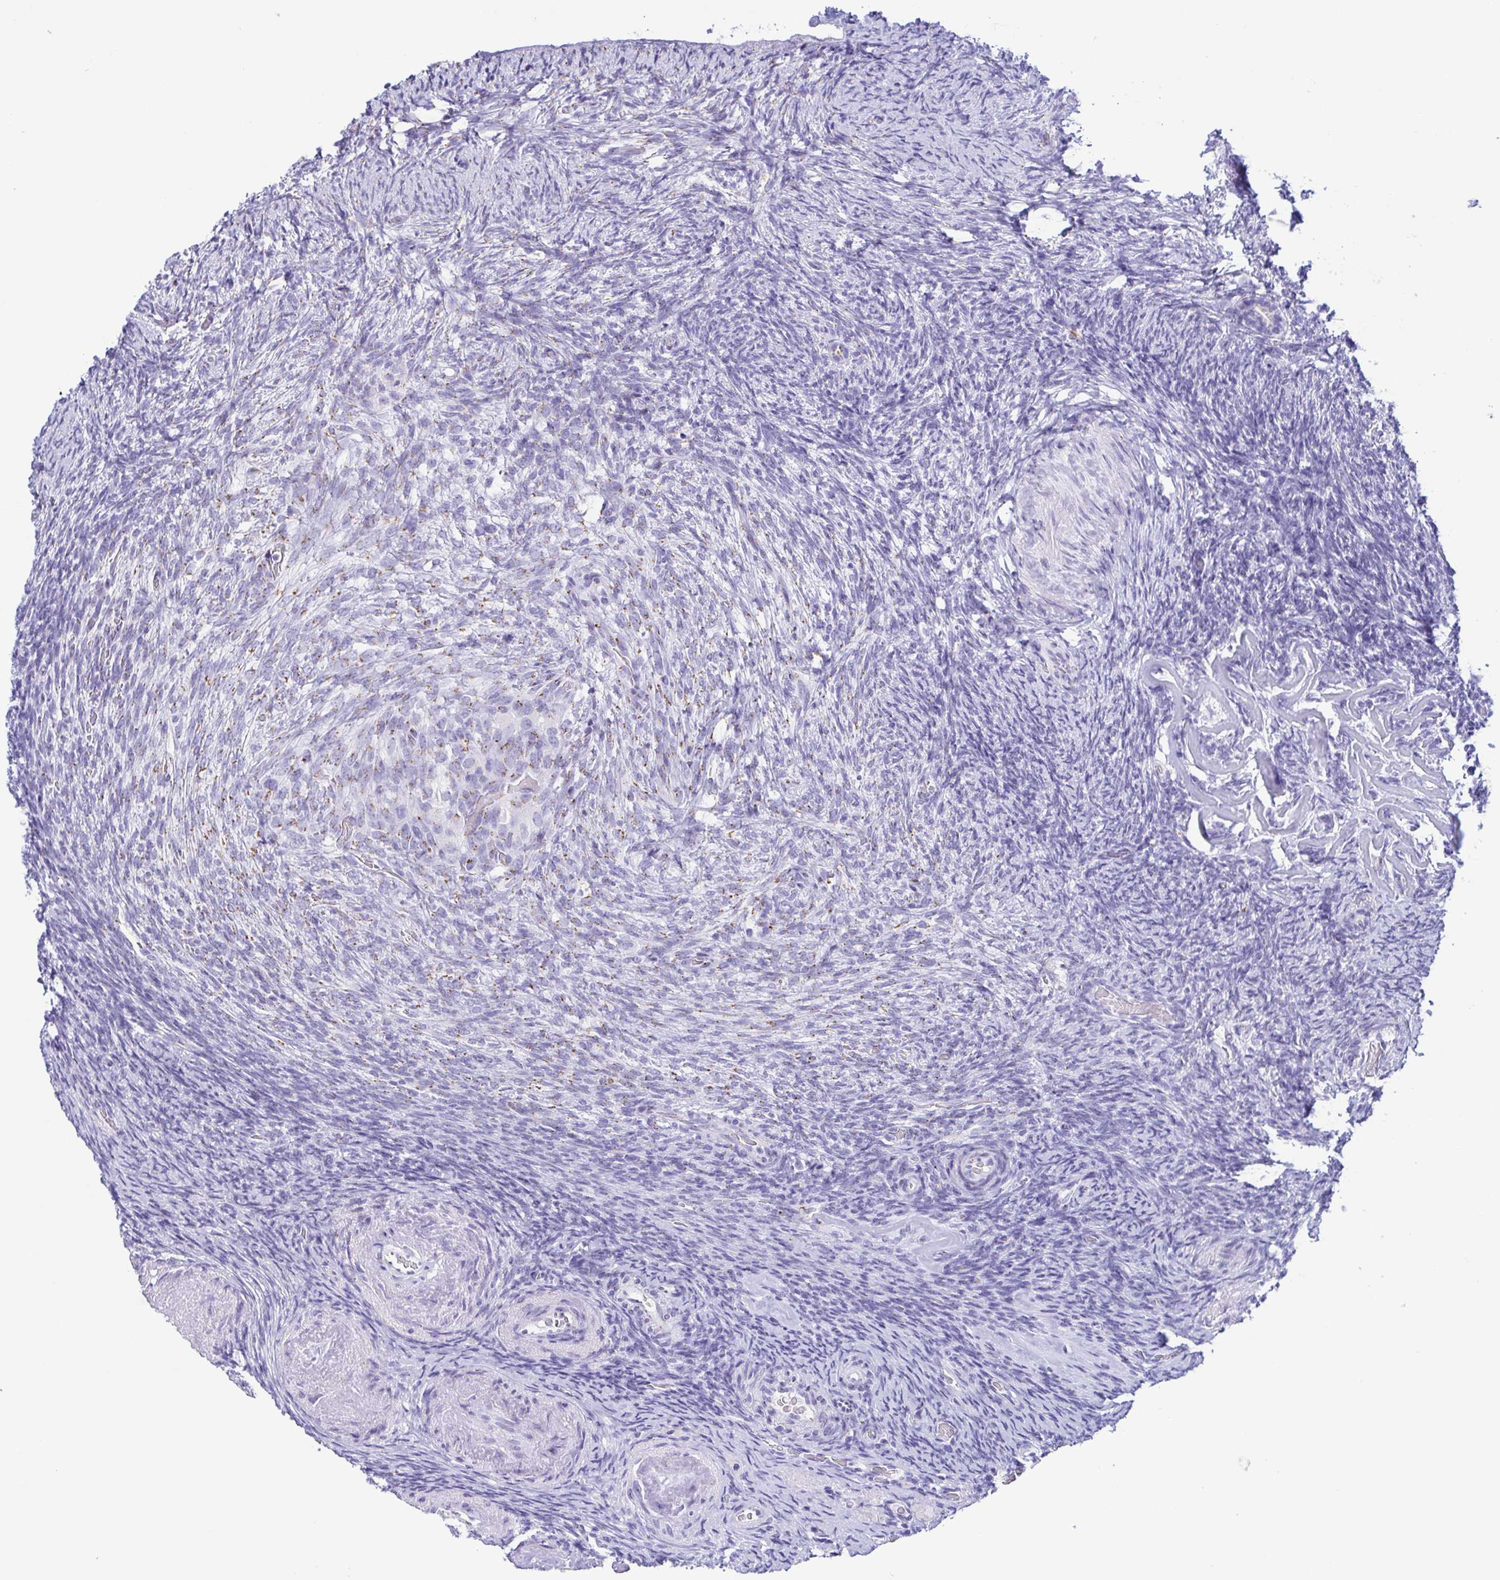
{"staining": {"intensity": "negative", "quantity": "none", "location": "none"}, "tissue": "ovary", "cell_type": "Ovarian stroma cells", "image_type": "normal", "snomed": [{"axis": "morphology", "description": "Normal tissue, NOS"}, {"axis": "topography", "description": "Ovary"}], "caption": "High power microscopy photomicrograph of an immunohistochemistry micrograph of unremarkable ovary, revealing no significant expression in ovarian stroma cells. (Brightfield microscopy of DAB immunohistochemistry (IHC) at high magnification).", "gene": "SULT1B1", "patient": {"sex": "female", "age": 34}}